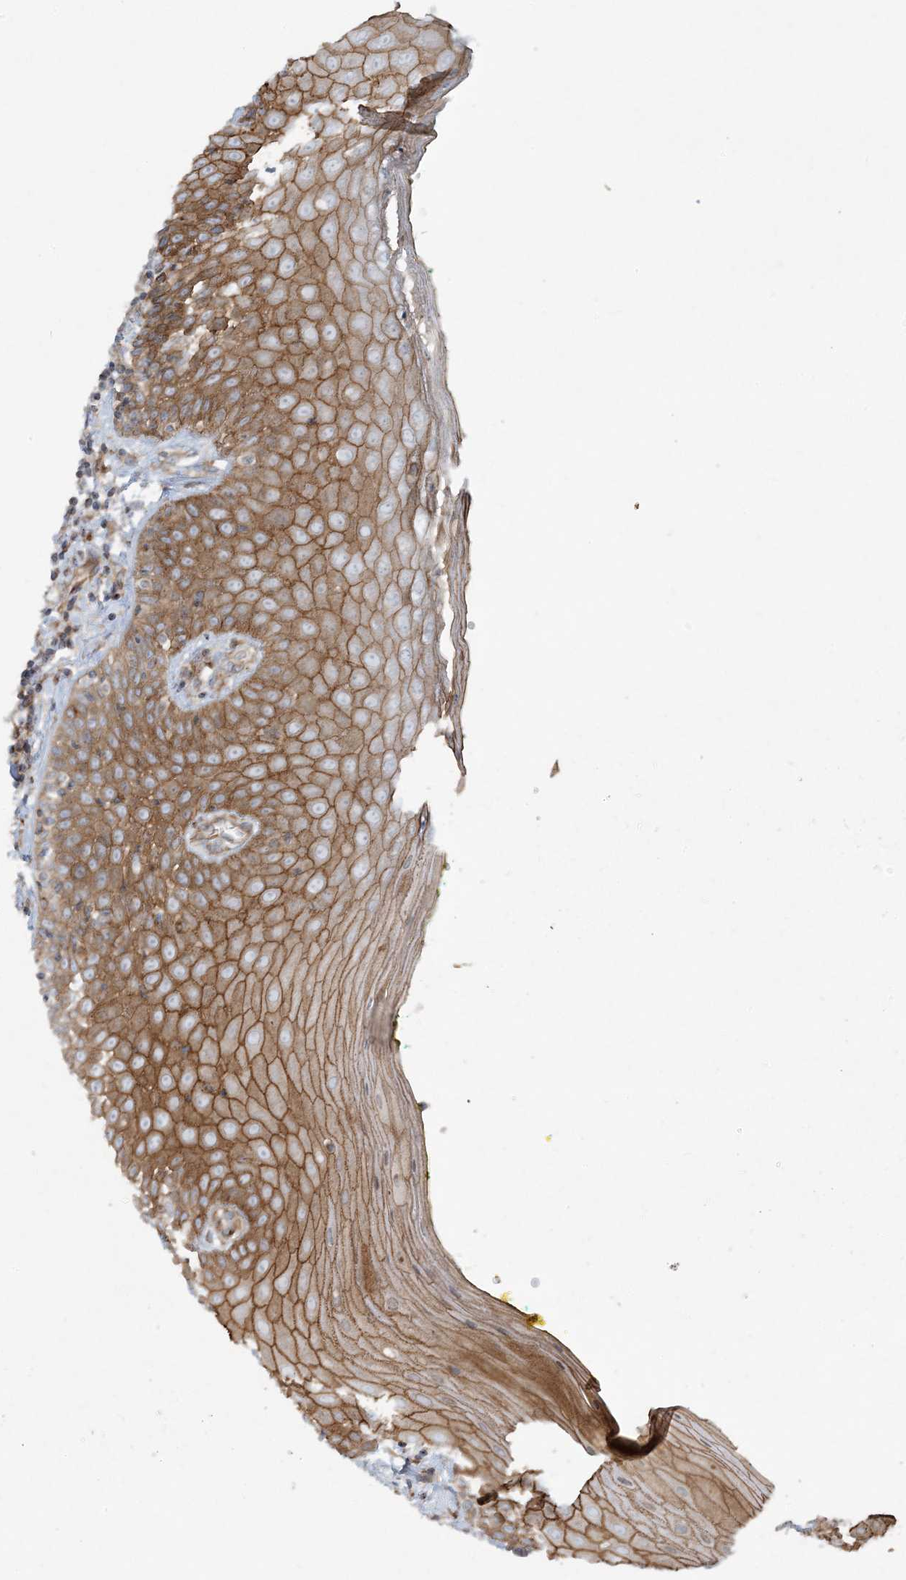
{"staining": {"intensity": "strong", "quantity": ">75%", "location": "cytoplasmic/membranous"}, "tissue": "oral mucosa", "cell_type": "Squamous epithelial cells", "image_type": "normal", "snomed": [{"axis": "morphology", "description": "Normal tissue, NOS"}, {"axis": "morphology", "description": "Squamous cell carcinoma, NOS"}, {"axis": "topography", "description": "Oral tissue"}, {"axis": "topography", "description": "Head-Neck"}], "caption": "This image exhibits IHC staining of normal human oral mucosa, with high strong cytoplasmic/membranous positivity in approximately >75% of squamous epithelial cells.", "gene": "PIK3R4", "patient": {"sex": "female", "age": 70}}